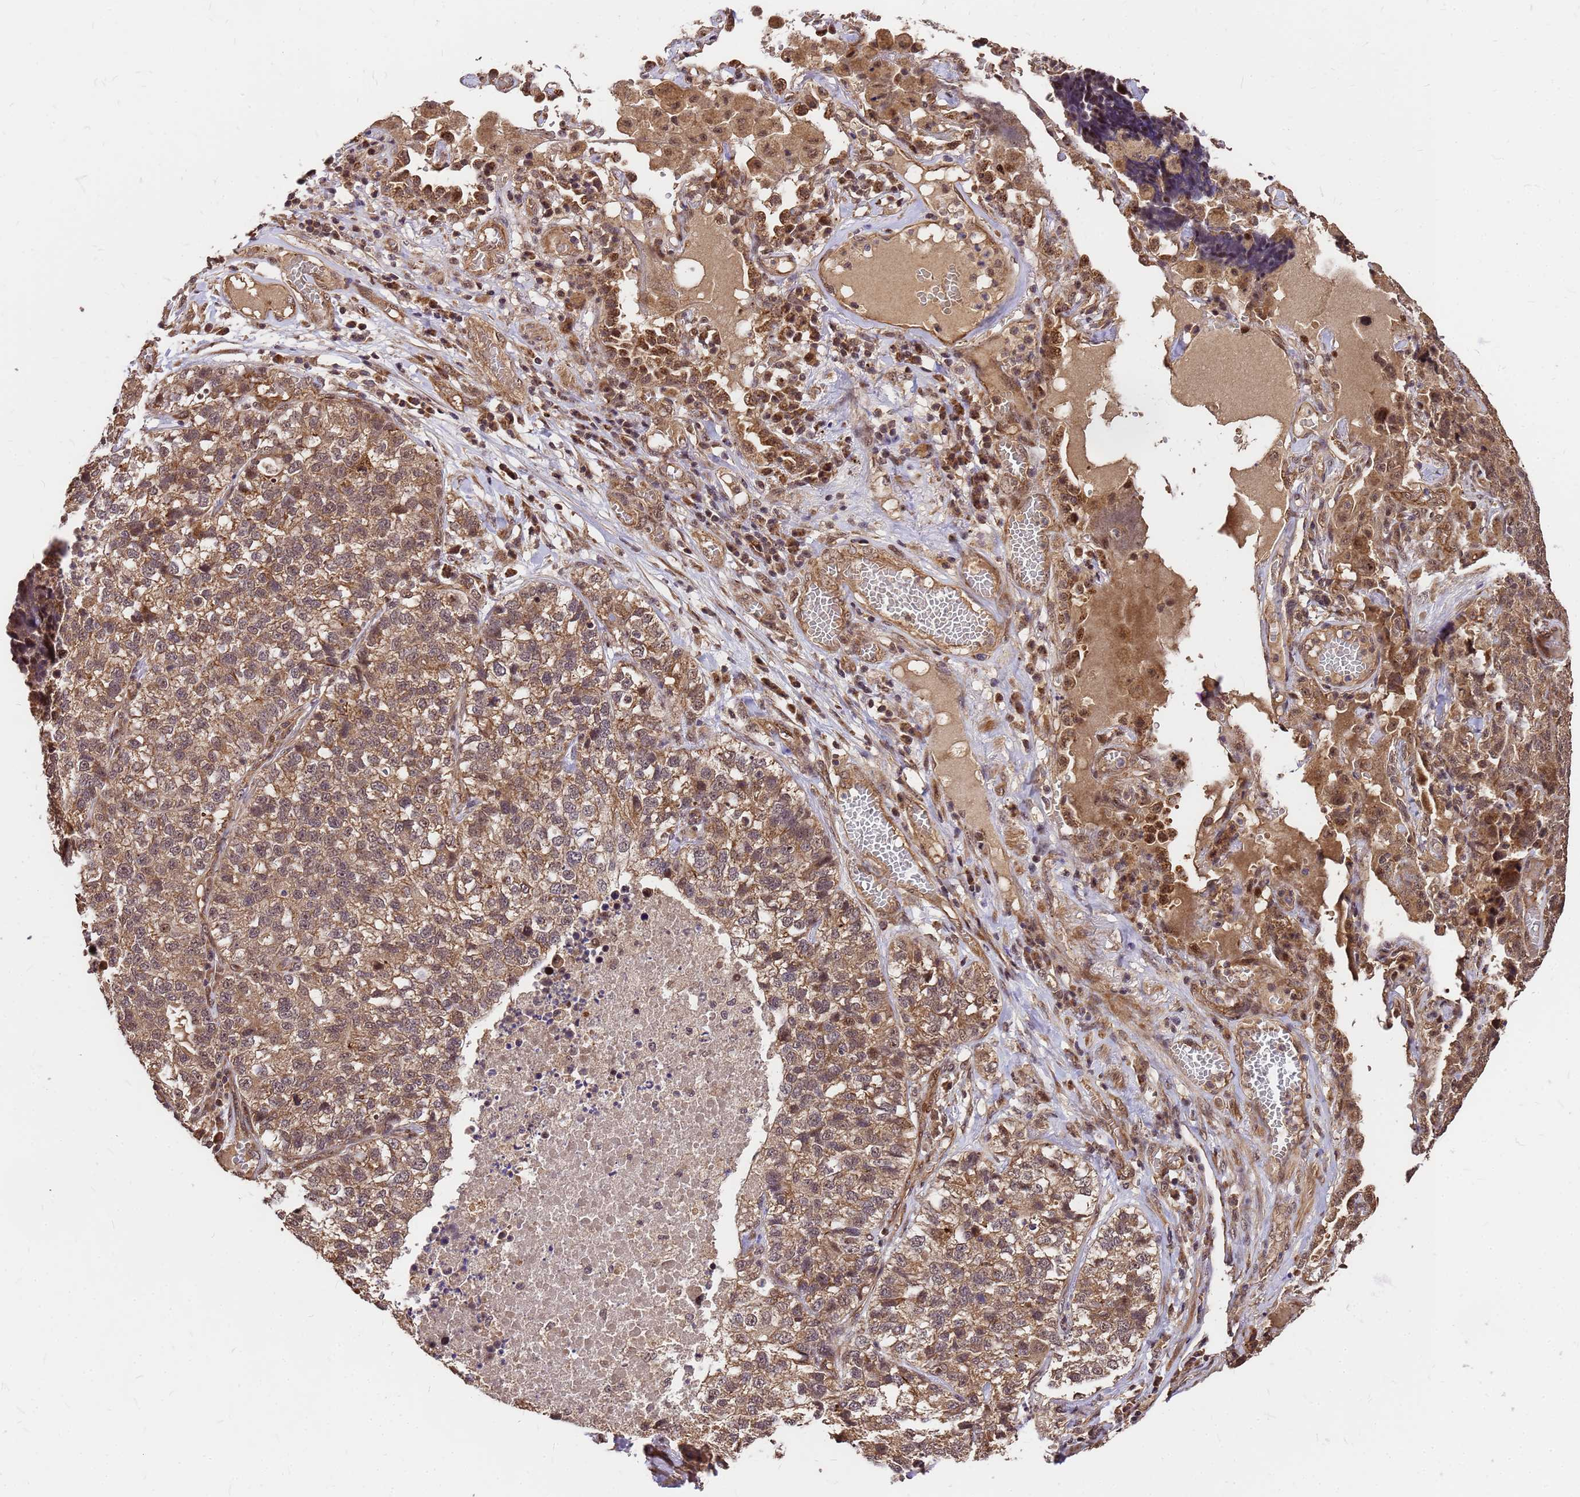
{"staining": {"intensity": "moderate", "quantity": "25%-75%", "location": "cytoplasmic/membranous,nuclear"}, "tissue": "lung cancer", "cell_type": "Tumor cells", "image_type": "cancer", "snomed": [{"axis": "morphology", "description": "Adenocarcinoma, NOS"}, {"axis": "topography", "description": "Lung"}], "caption": "Tumor cells reveal medium levels of moderate cytoplasmic/membranous and nuclear positivity in about 25%-75% of cells in human lung cancer.", "gene": "GPATCH8", "patient": {"sex": "male", "age": 49}}